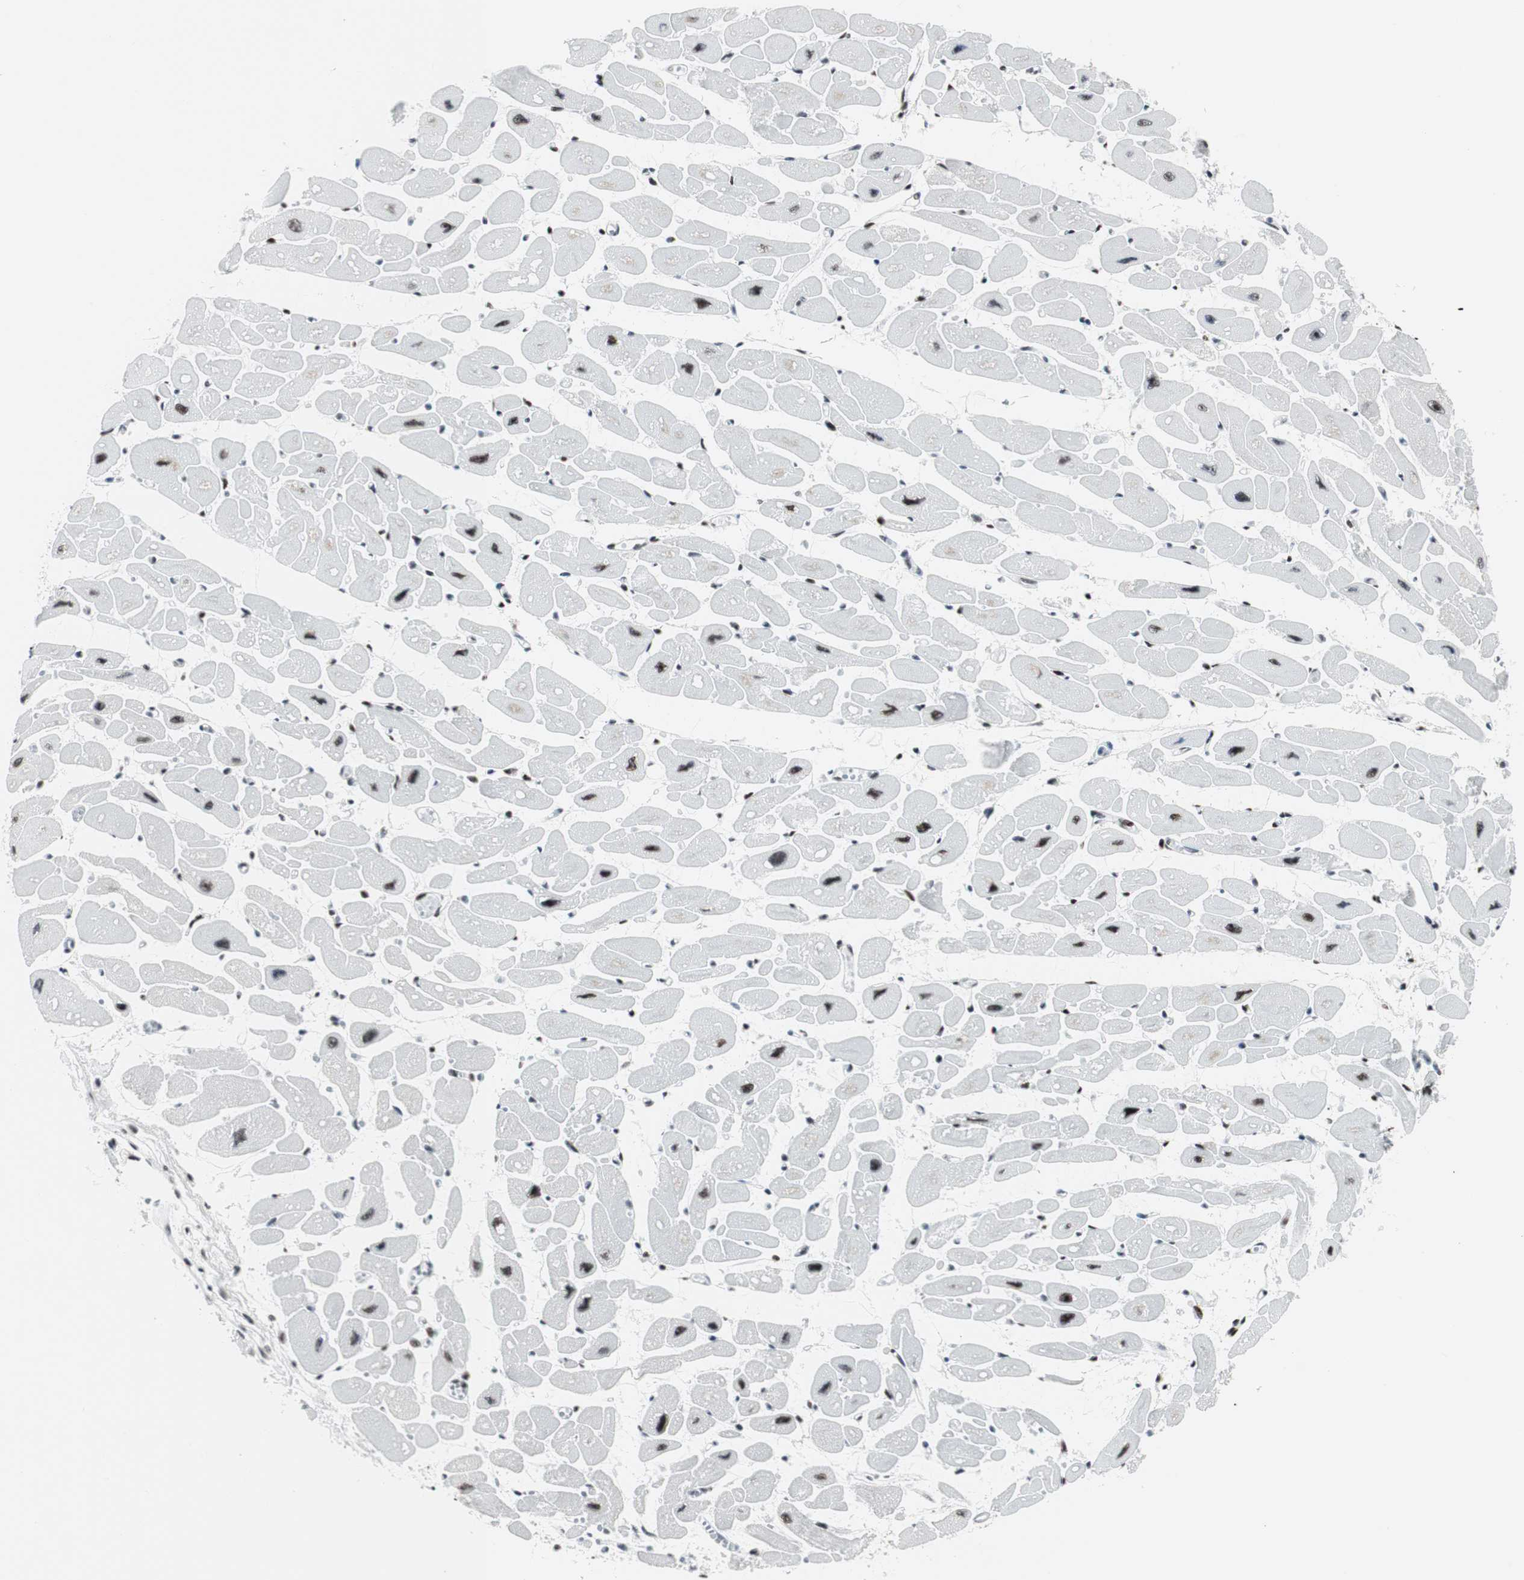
{"staining": {"intensity": "strong", "quantity": ">75%", "location": "nuclear"}, "tissue": "heart muscle", "cell_type": "Cardiomyocytes", "image_type": "normal", "snomed": [{"axis": "morphology", "description": "Normal tissue, NOS"}, {"axis": "topography", "description": "Heart"}], "caption": "Immunohistochemical staining of benign heart muscle exhibits >75% levels of strong nuclear protein staining in about >75% of cardiomyocytes. (DAB (3,3'-diaminobenzidine) = brown stain, brightfield microscopy at high magnification).", "gene": "NCL", "patient": {"sex": "female", "age": 54}}